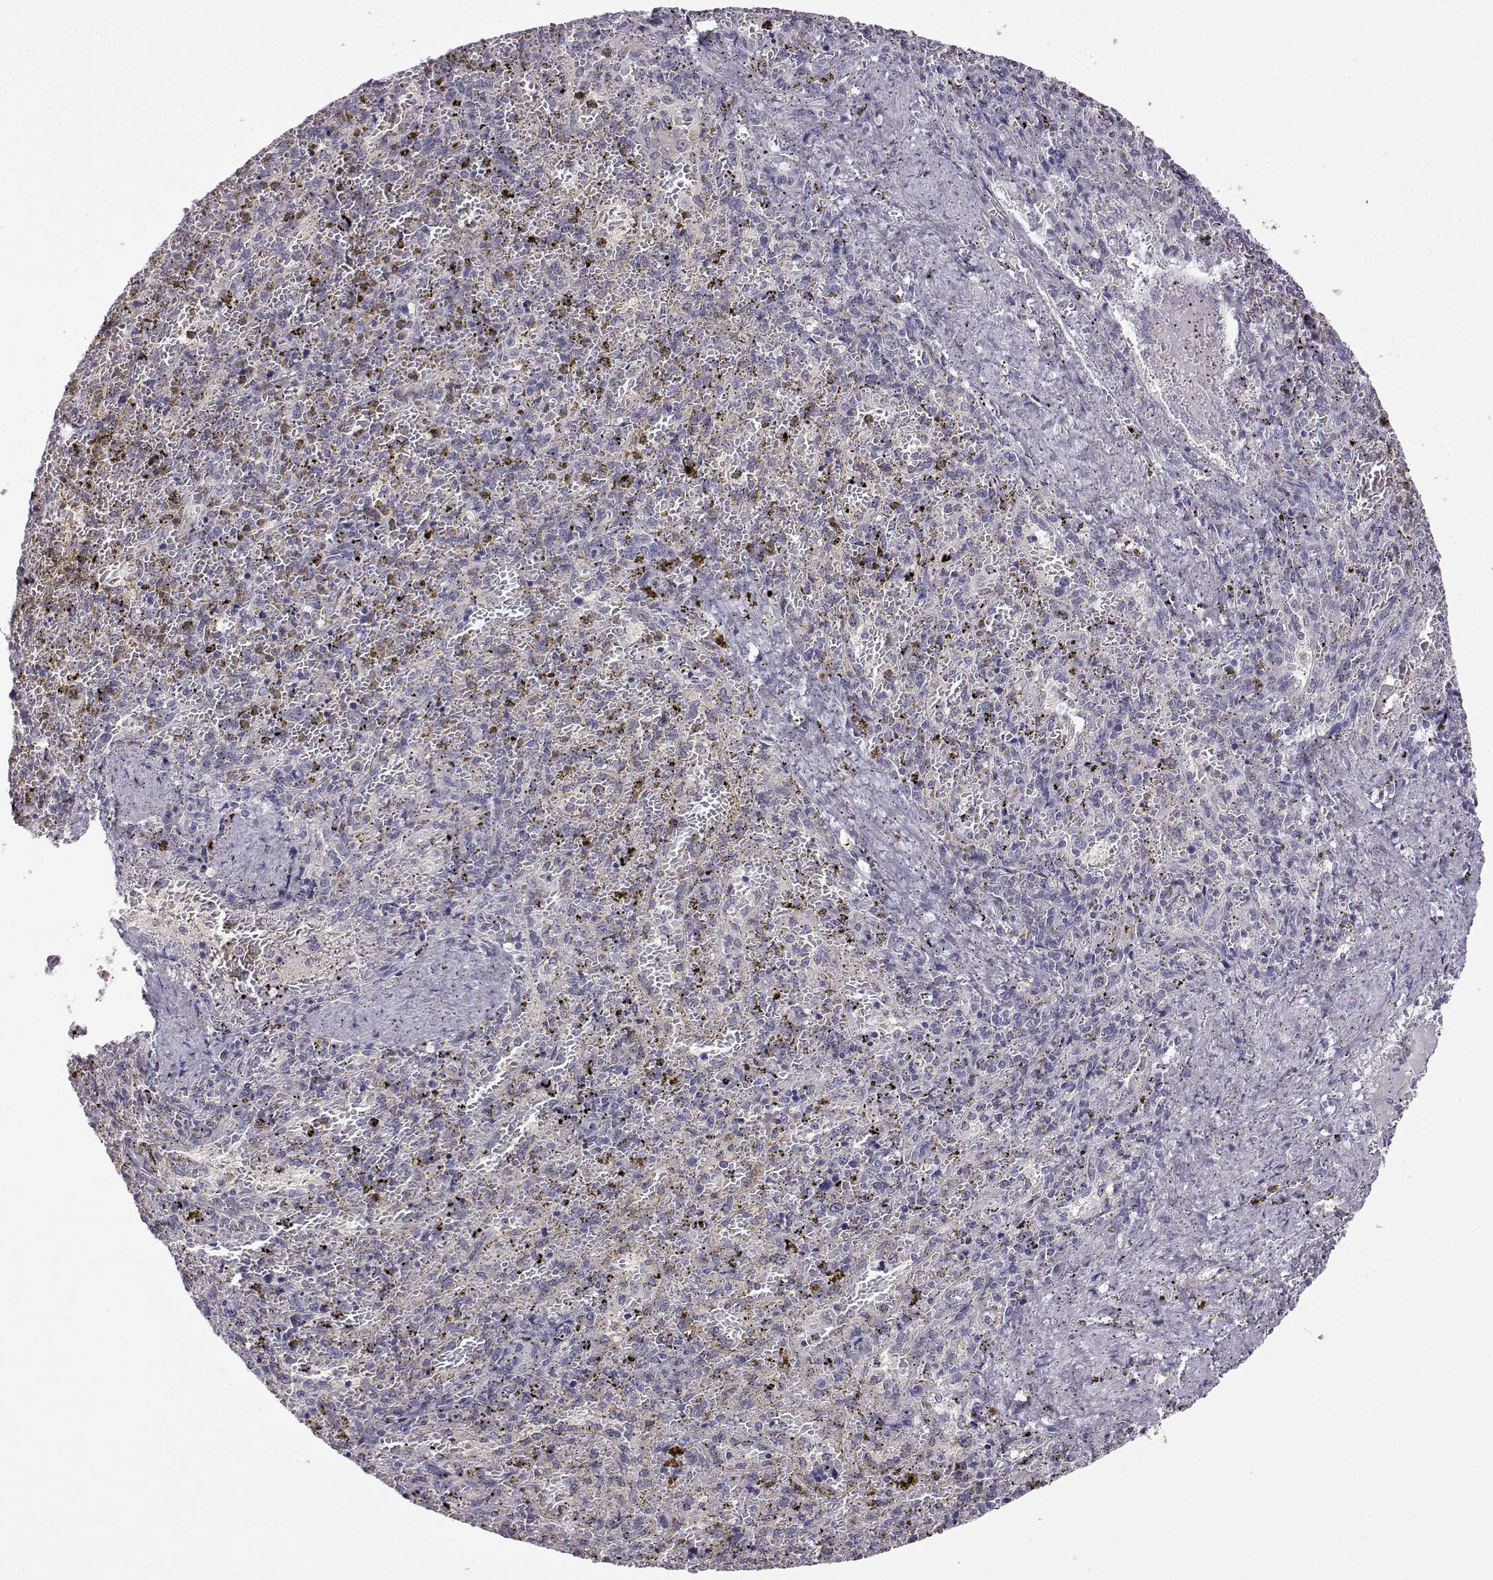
{"staining": {"intensity": "negative", "quantity": "none", "location": "none"}, "tissue": "spleen", "cell_type": "Cells in red pulp", "image_type": "normal", "snomed": [{"axis": "morphology", "description": "Normal tissue, NOS"}, {"axis": "topography", "description": "Spleen"}], "caption": "An immunohistochemistry (IHC) micrograph of benign spleen is shown. There is no staining in cells in red pulp of spleen. (DAB immunohistochemistry (IHC) with hematoxylin counter stain).", "gene": "VGF", "patient": {"sex": "female", "age": 50}}